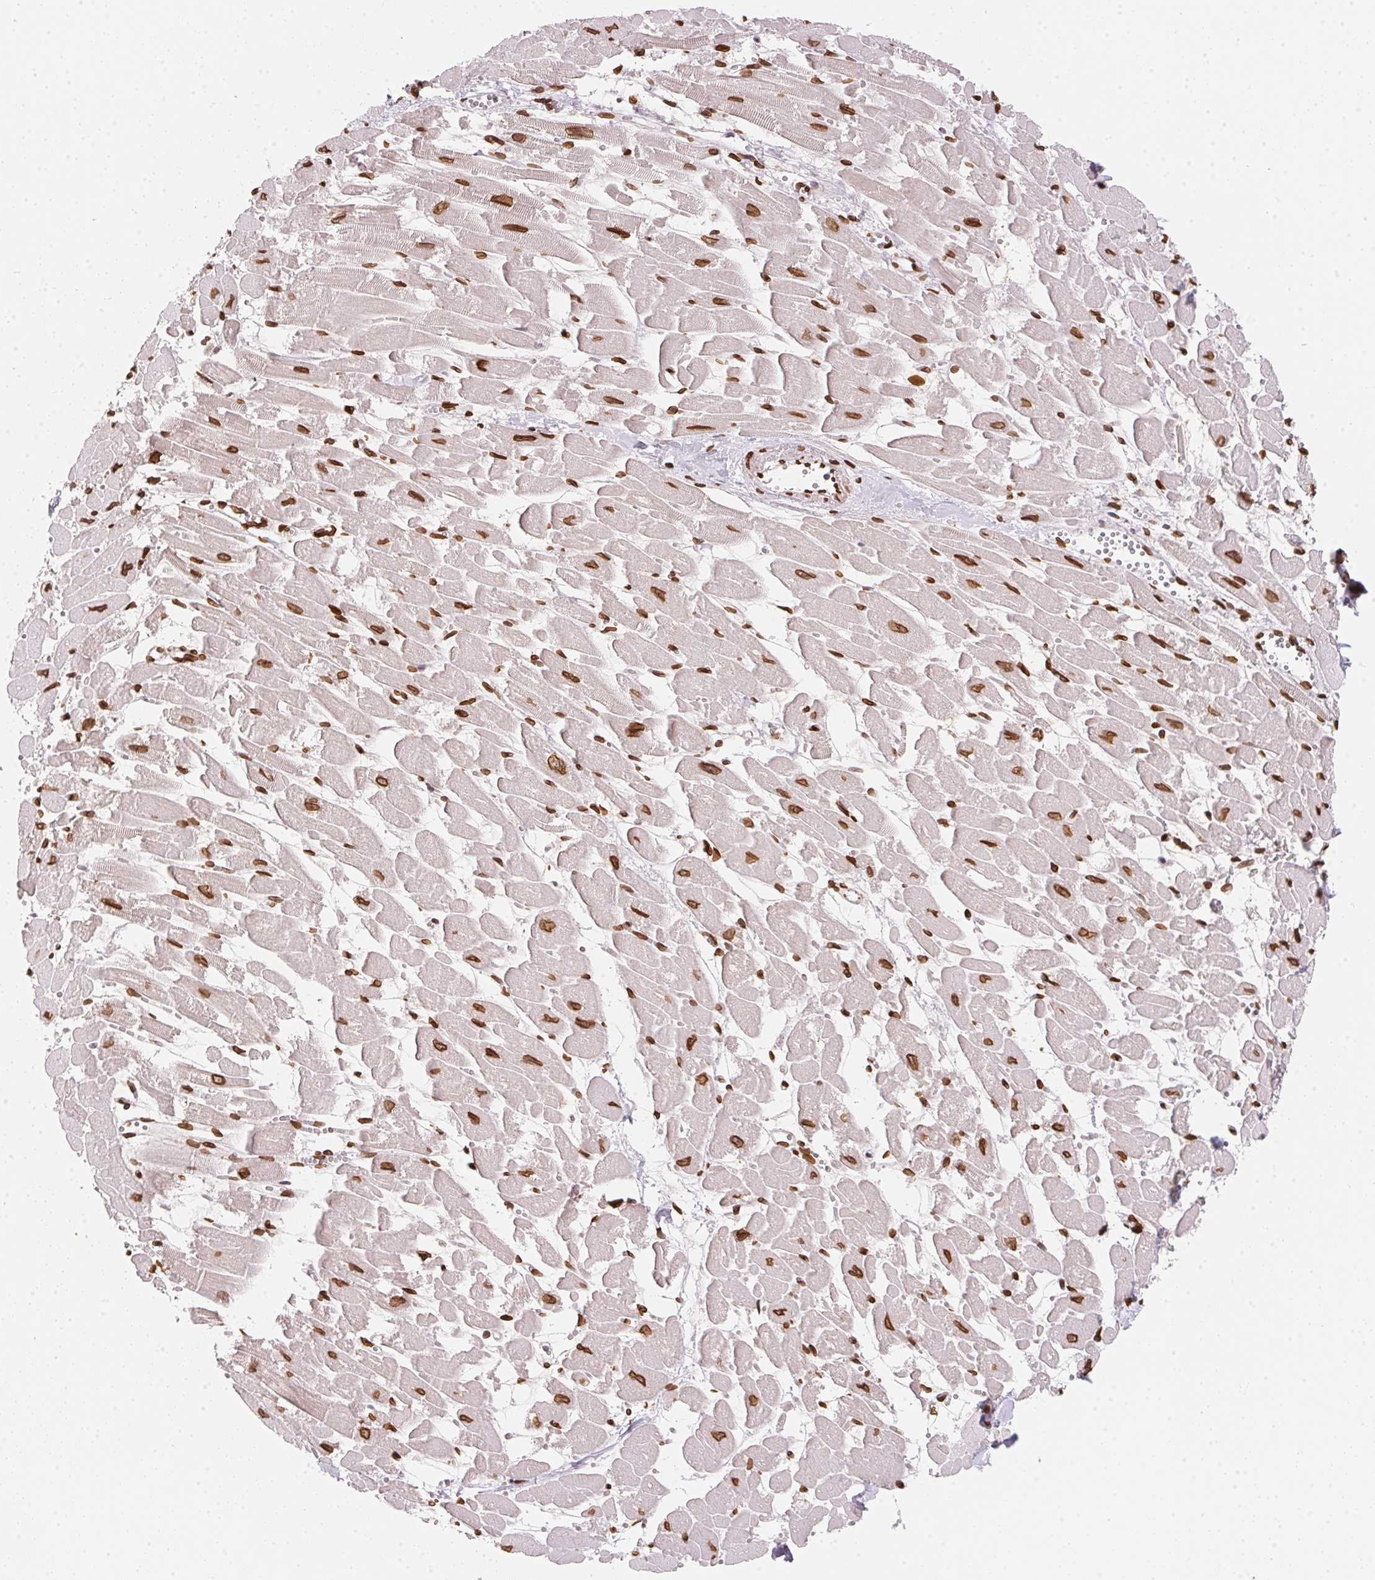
{"staining": {"intensity": "strong", "quantity": ">75%", "location": "cytoplasmic/membranous,nuclear"}, "tissue": "heart muscle", "cell_type": "Cardiomyocytes", "image_type": "normal", "snomed": [{"axis": "morphology", "description": "Normal tissue, NOS"}, {"axis": "topography", "description": "Heart"}], "caption": "Strong cytoplasmic/membranous,nuclear positivity for a protein is appreciated in about >75% of cardiomyocytes of unremarkable heart muscle using immunohistochemistry (IHC).", "gene": "SAP30BP", "patient": {"sex": "female", "age": 52}}